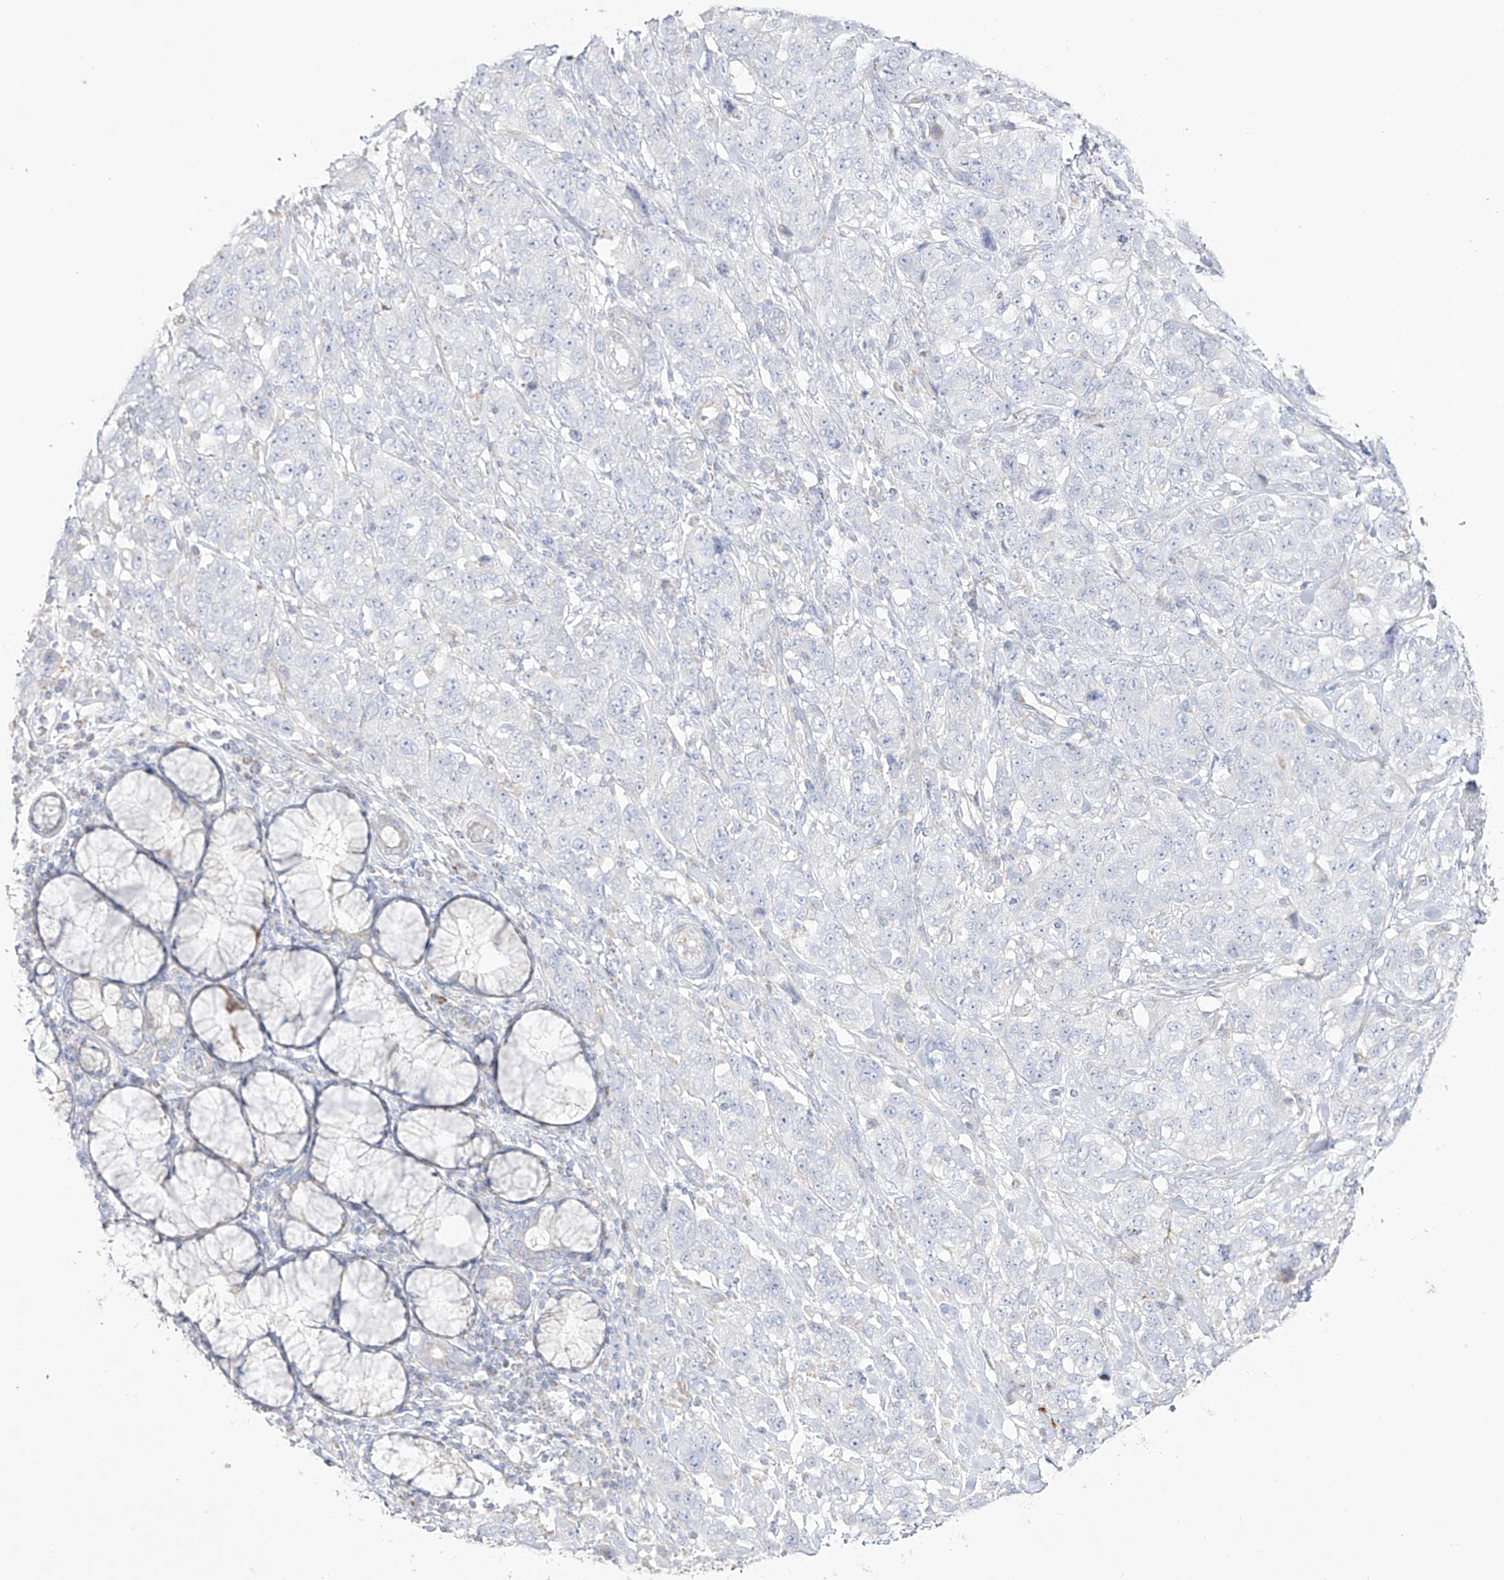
{"staining": {"intensity": "negative", "quantity": "none", "location": "none"}, "tissue": "stomach cancer", "cell_type": "Tumor cells", "image_type": "cancer", "snomed": [{"axis": "morphology", "description": "Adenocarcinoma, NOS"}, {"axis": "topography", "description": "Stomach"}], "caption": "This is a photomicrograph of IHC staining of adenocarcinoma (stomach), which shows no staining in tumor cells.", "gene": "RCHY1", "patient": {"sex": "male", "age": 48}}